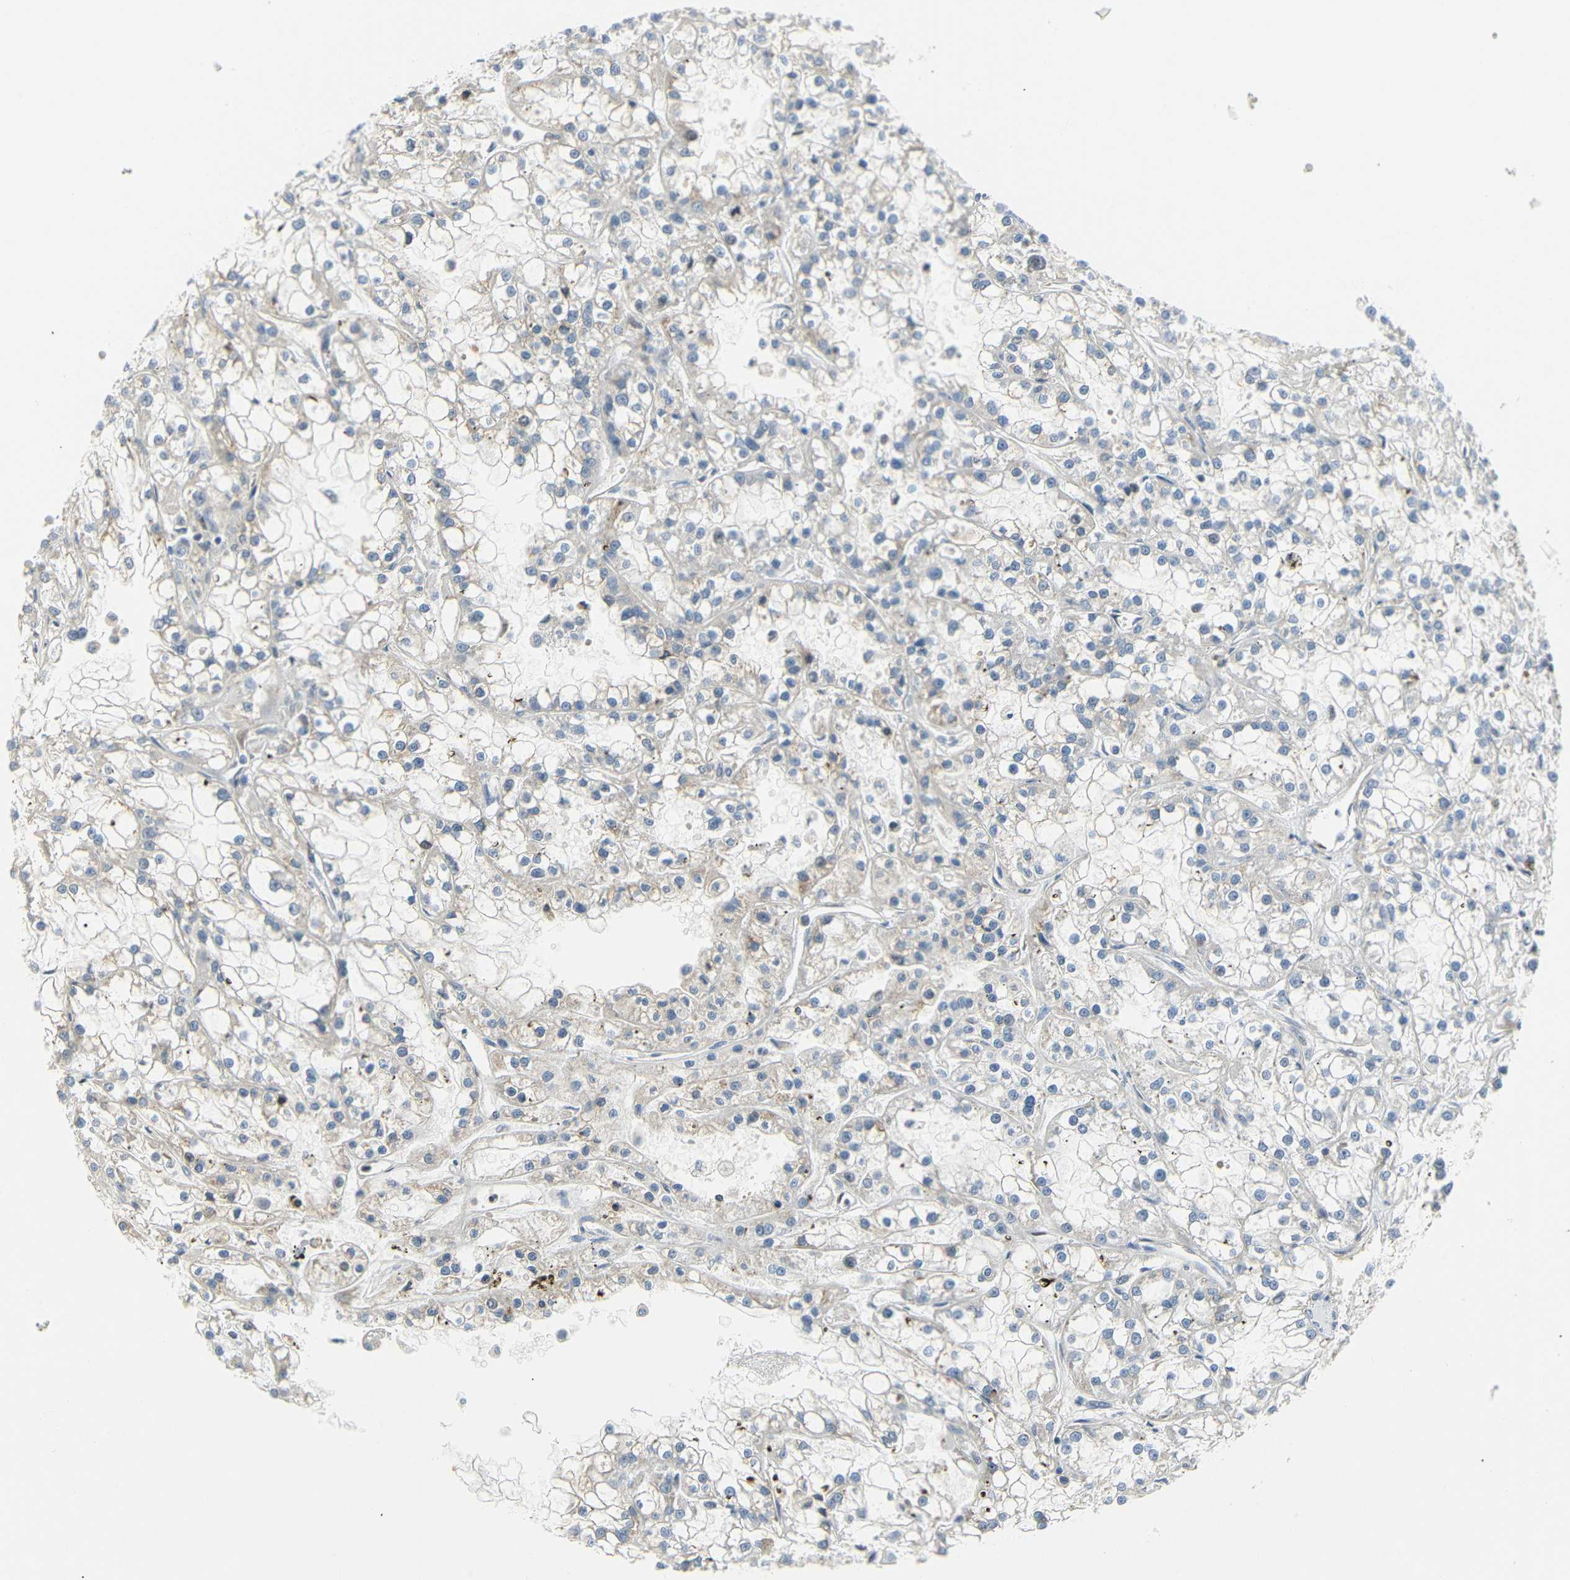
{"staining": {"intensity": "moderate", "quantity": "<25%", "location": "nuclear"}, "tissue": "renal cancer", "cell_type": "Tumor cells", "image_type": "cancer", "snomed": [{"axis": "morphology", "description": "Adenocarcinoma, NOS"}, {"axis": "topography", "description": "Kidney"}], "caption": "There is low levels of moderate nuclear staining in tumor cells of renal adenocarcinoma, as demonstrated by immunohistochemical staining (brown color).", "gene": "IMPG2", "patient": {"sex": "female", "age": 52}}